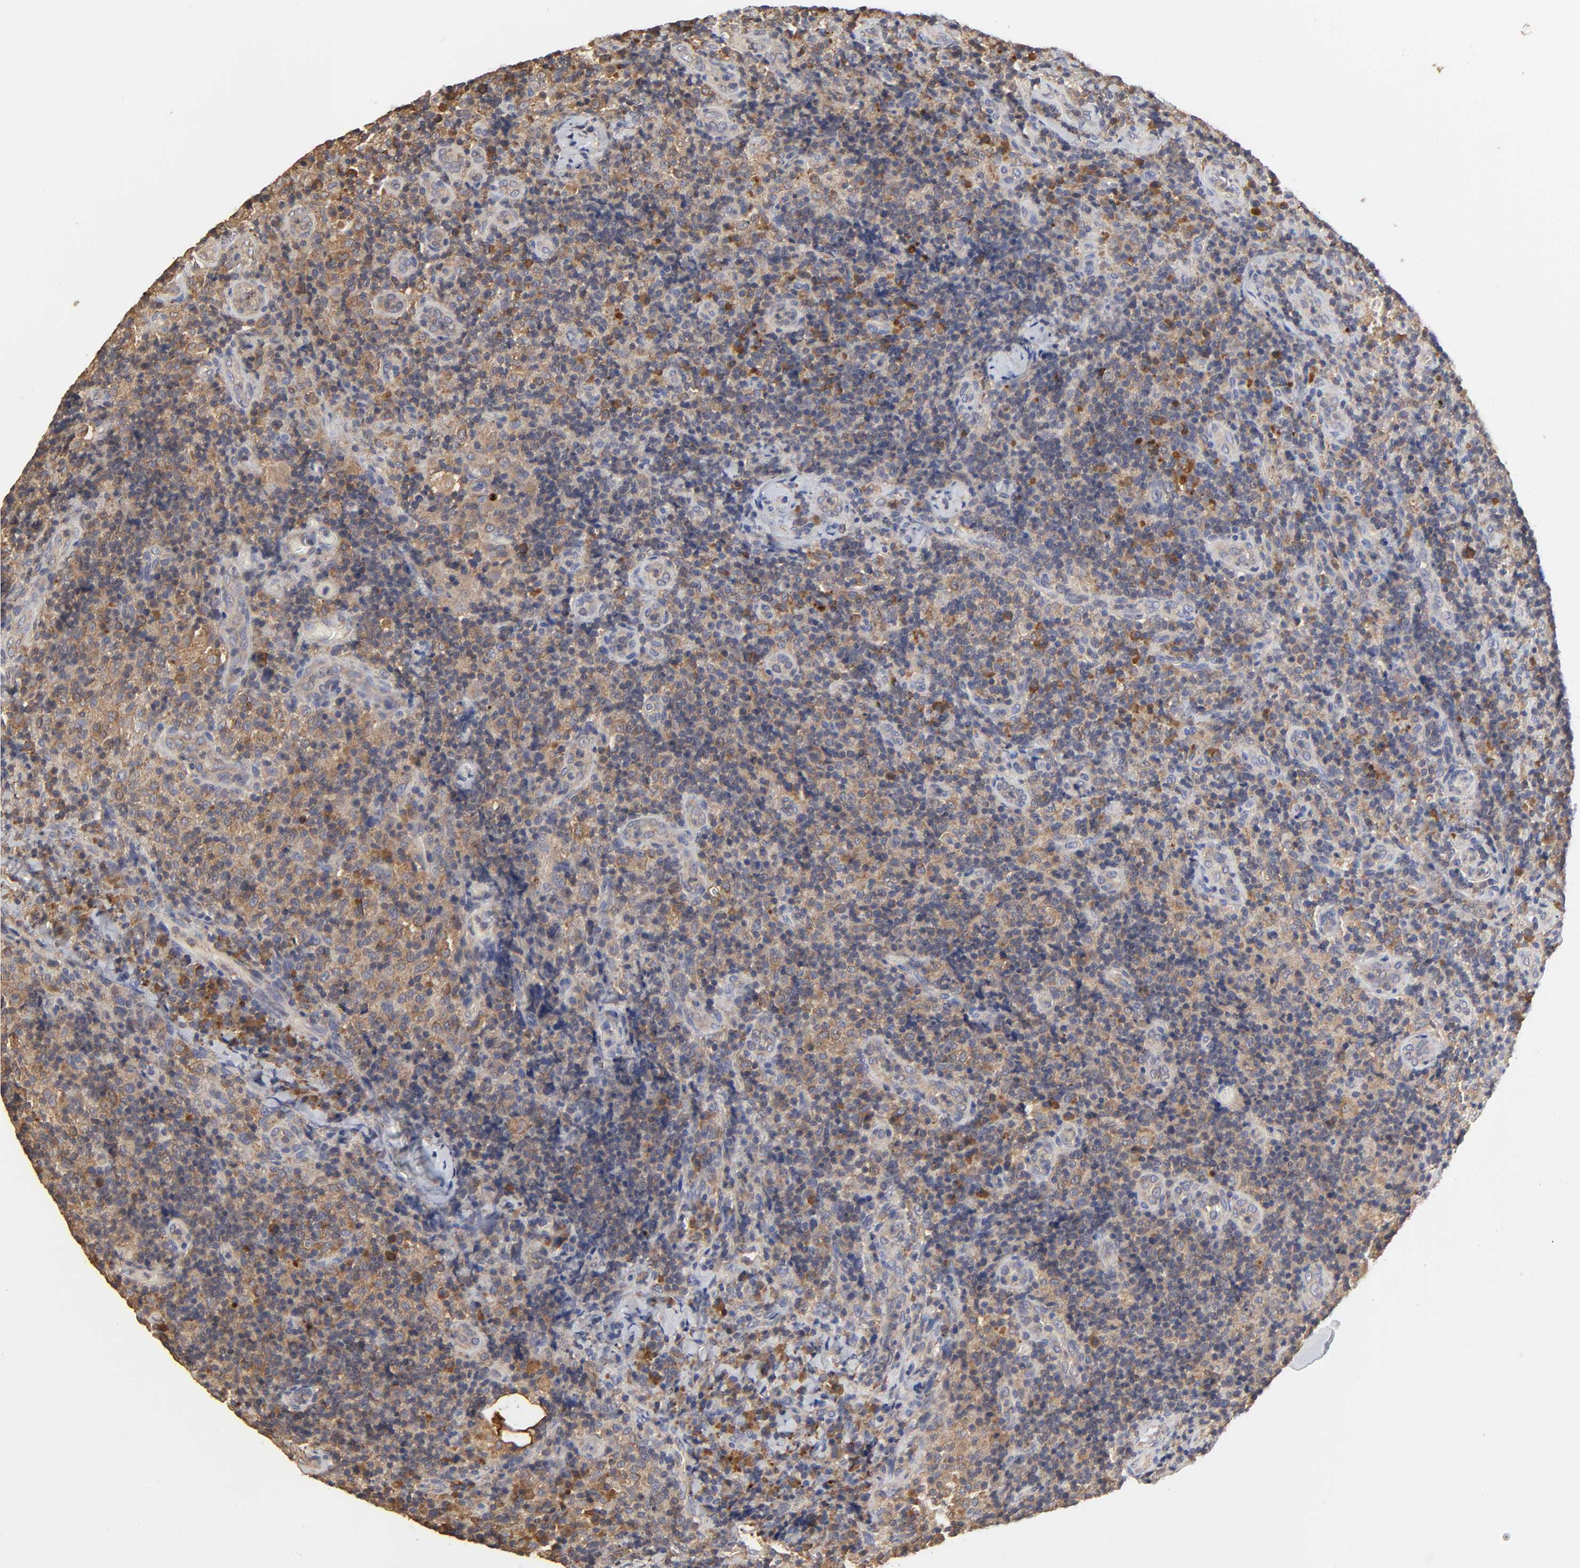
{"staining": {"intensity": "weak", "quantity": ">75%", "location": "cytoplasmic/membranous"}, "tissue": "lymph node", "cell_type": "Germinal center cells", "image_type": "normal", "snomed": [{"axis": "morphology", "description": "Normal tissue, NOS"}, {"axis": "morphology", "description": "Inflammation, NOS"}, {"axis": "topography", "description": "Lymph node"}], "caption": "The photomicrograph reveals staining of normal lymph node, revealing weak cytoplasmic/membranous protein positivity (brown color) within germinal center cells.", "gene": "EIF4G2", "patient": {"sex": "male", "age": 46}}